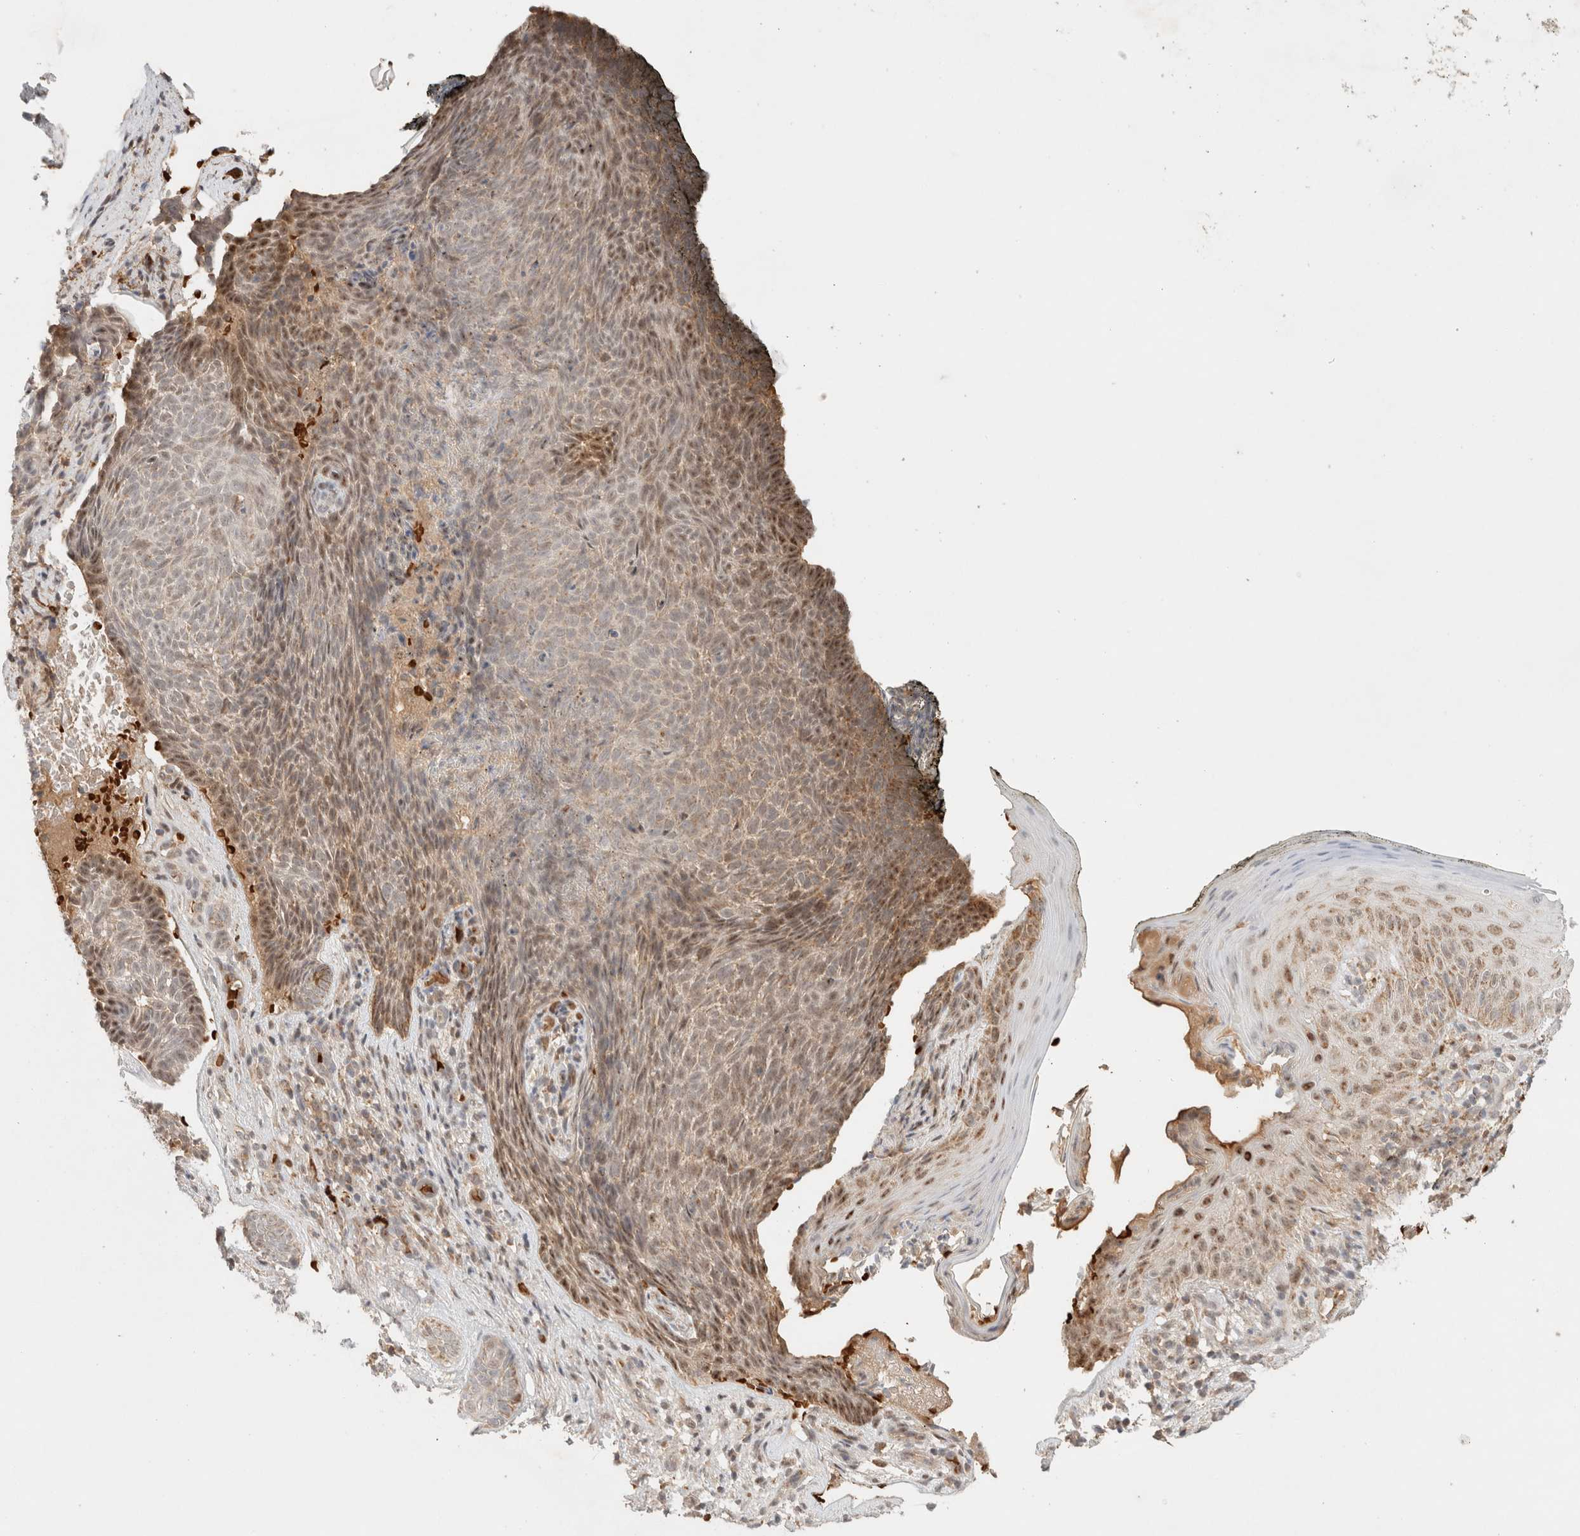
{"staining": {"intensity": "moderate", "quantity": "25%-75%", "location": "cytoplasmic/membranous,nuclear"}, "tissue": "skin cancer", "cell_type": "Tumor cells", "image_type": "cancer", "snomed": [{"axis": "morphology", "description": "Basal cell carcinoma"}, {"axis": "topography", "description": "Skin"}], "caption": "Immunohistochemical staining of human skin basal cell carcinoma reveals medium levels of moderate cytoplasmic/membranous and nuclear protein positivity in approximately 25%-75% of tumor cells. (Brightfield microscopy of DAB IHC at high magnification).", "gene": "MRM3", "patient": {"sex": "male", "age": 61}}